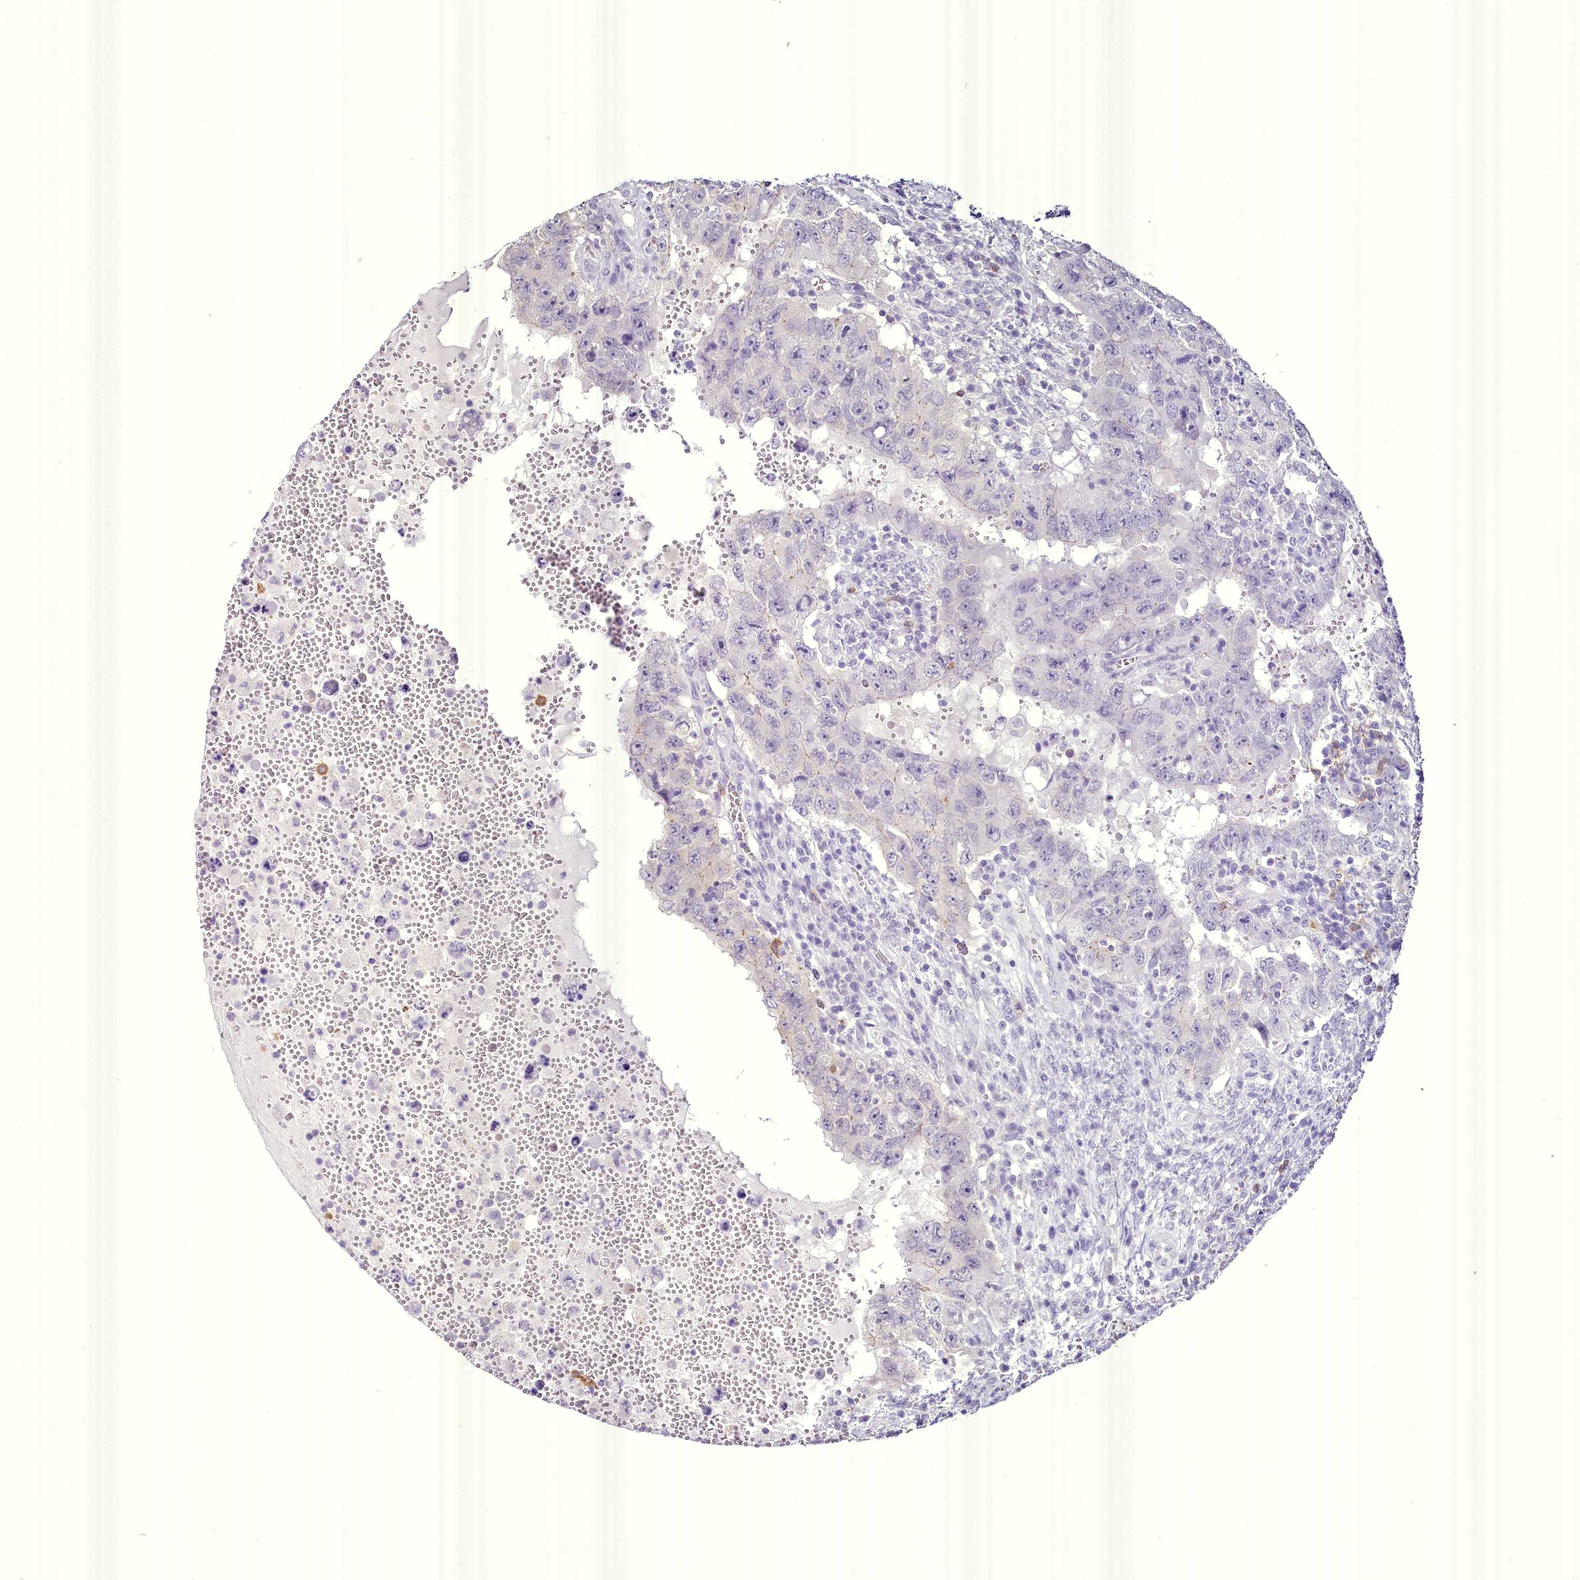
{"staining": {"intensity": "negative", "quantity": "none", "location": "none"}, "tissue": "testis cancer", "cell_type": "Tumor cells", "image_type": "cancer", "snomed": [{"axis": "morphology", "description": "Carcinoma, Embryonal, NOS"}, {"axis": "topography", "description": "Testis"}], "caption": "This is an immunohistochemistry (IHC) image of testis cancer. There is no staining in tumor cells.", "gene": "BANK1", "patient": {"sex": "male", "age": 26}}